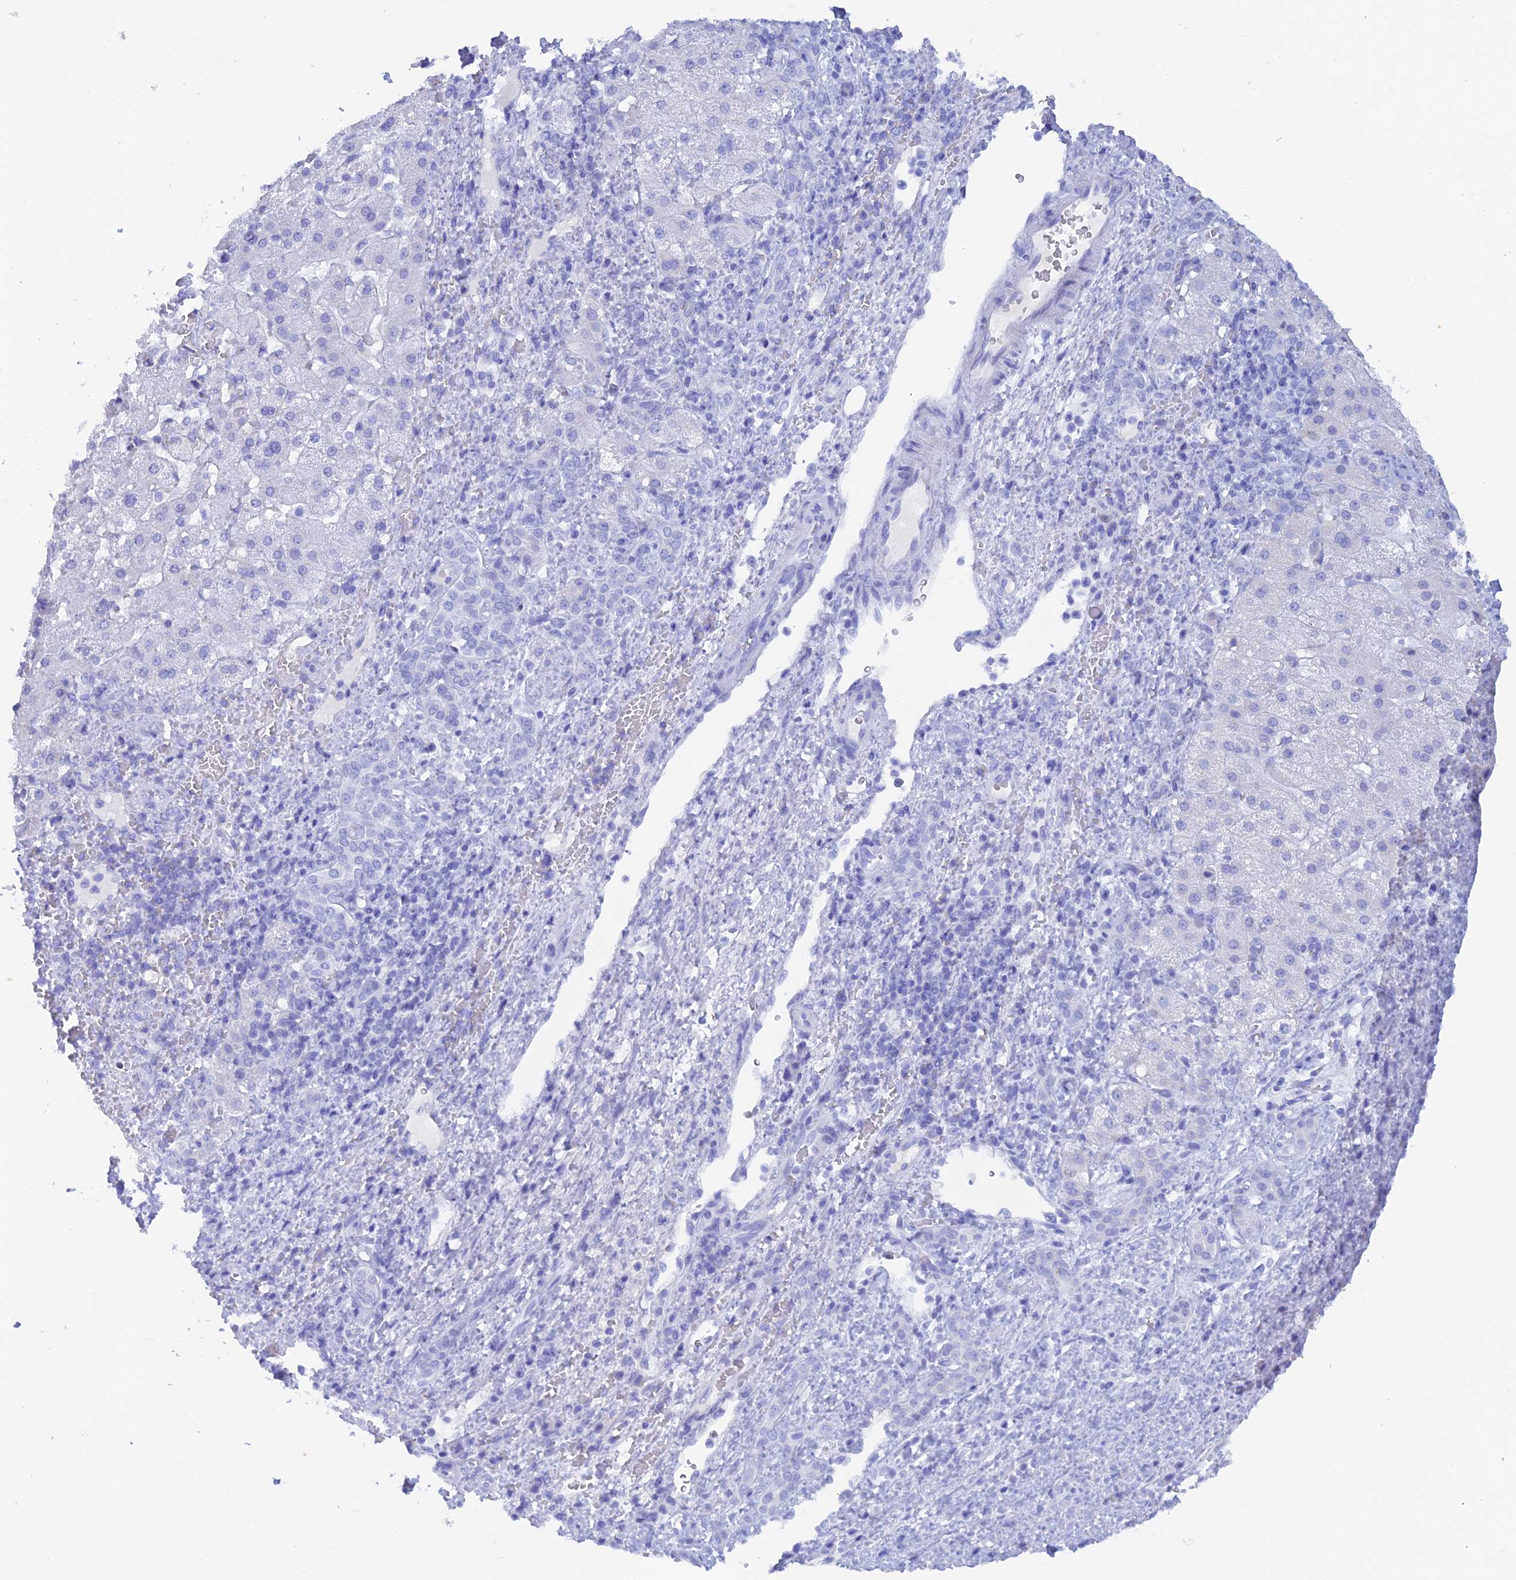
{"staining": {"intensity": "negative", "quantity": "none", "location": "none"}, "tissue": "liver cancer", "cell_type": "Tumor cells", "image_type": "cancer", "snomed": [{"axis": "morphology", "description": "Normal tissue, NOS"}, {"axis": "morphology", "description": "Carcinoma, Hepatocellular, NOS"}, {"axis": "topography", "description": "Liver"}], "caption": "Tumor cells are negative for protein expression in human liver cancer (hepatocellular carcinoma). (DAB immunohistochemistry visualized using brightfield microscopy, high magnification).", "gene": "REG1A", "patient": {"sex": "male", "age": 57}}